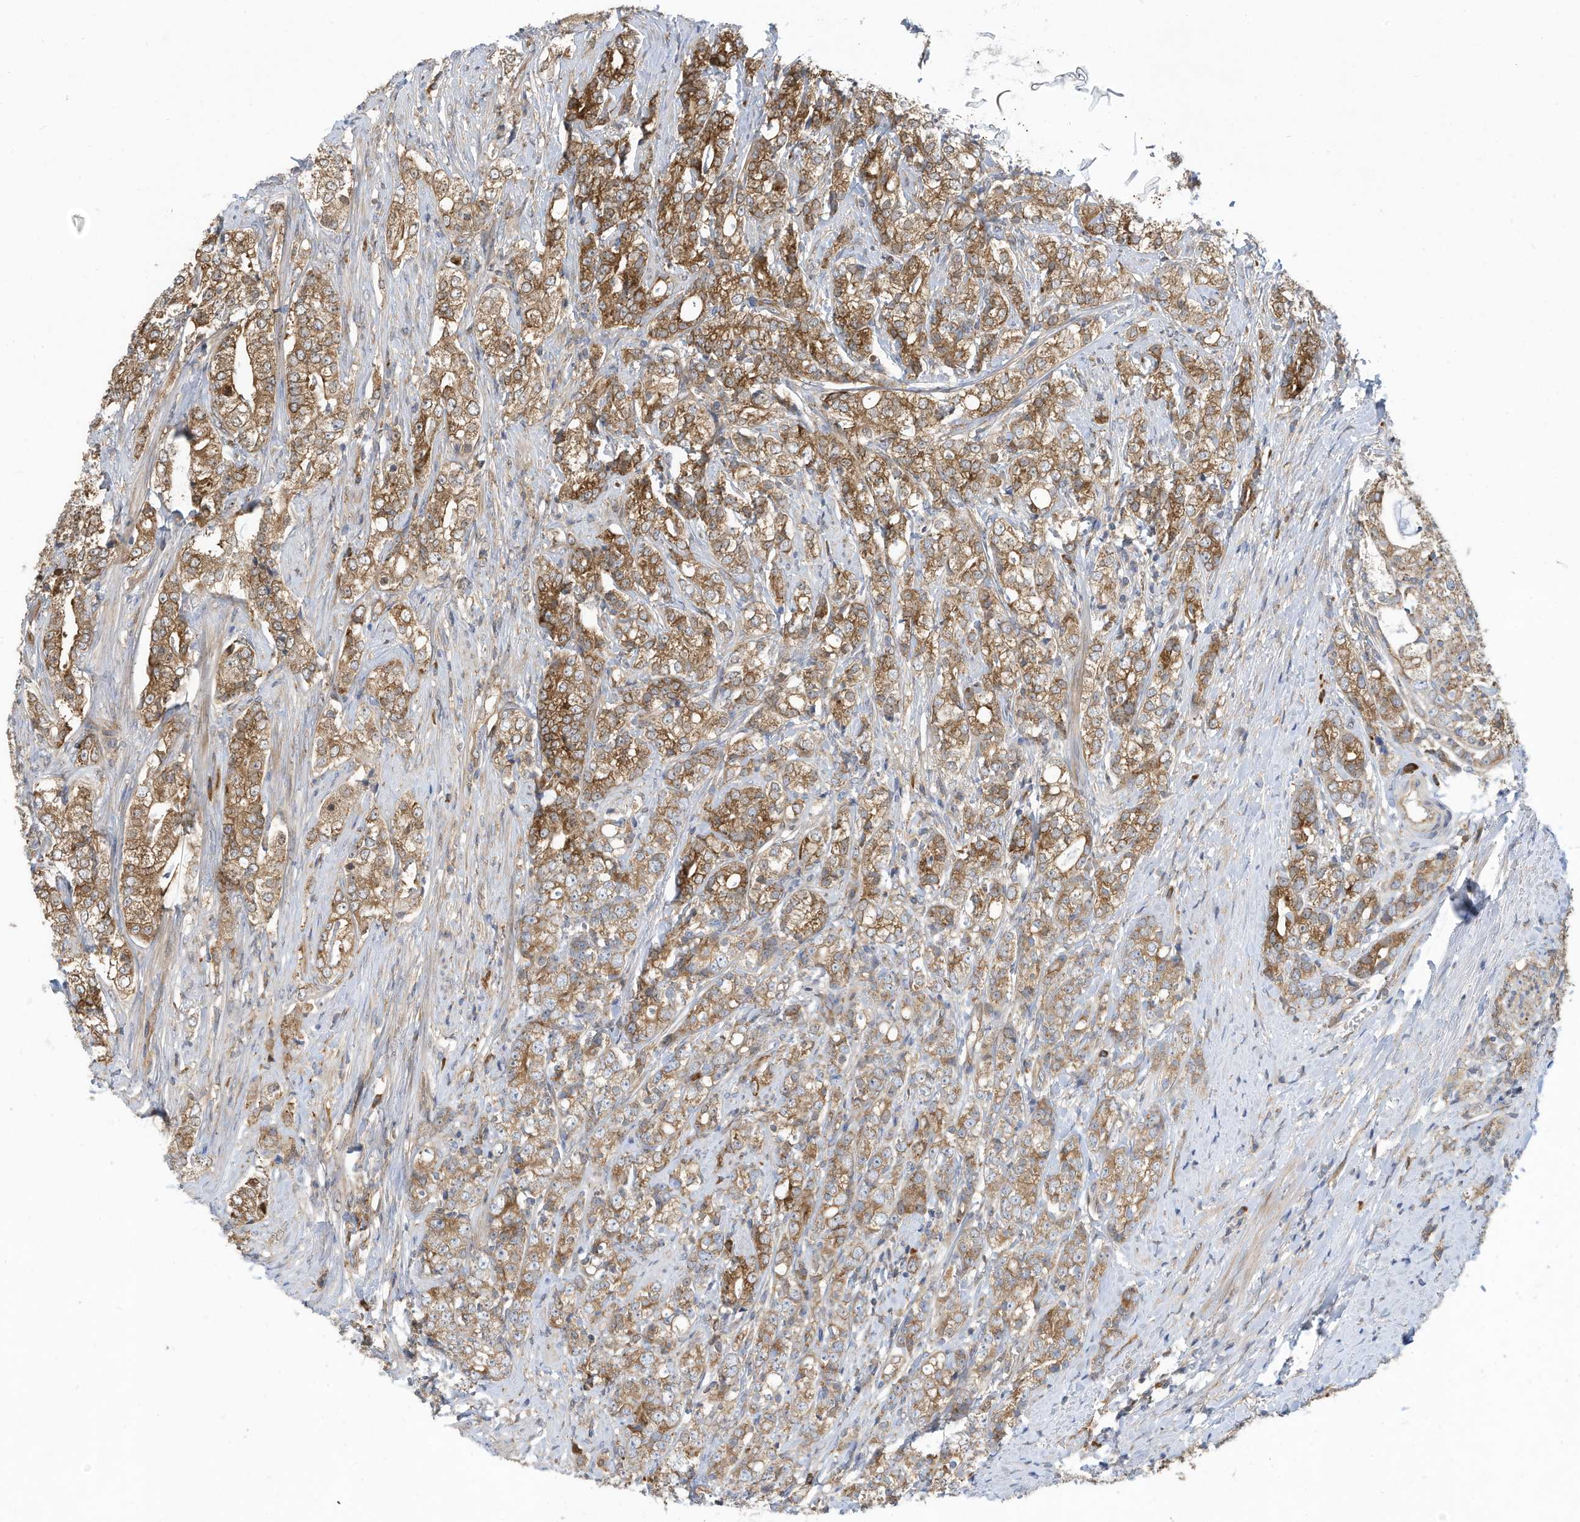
{"staining": {"intensity": "moderate", "quantity": ">75%", "location": "cytoplasmic/membranous"}, "tissue": "prostate cancer", "cell_type": "Tumor cells", "image_type": "cancer", "snomed": [{"axis": "morphology", "description": "Adenocarcinoma, High grade"}, {"axis": "topography", "description": "Prostate"}], "caption": "IHC (DAB) staining of human prostate adenocarcinoma (high-grade) exhibits moderate cytoplasmic/membranous protein staining in approximately >75% of tumor cells.", "gene": "USE1", "patient": {"sex": "male", "age": 69}}